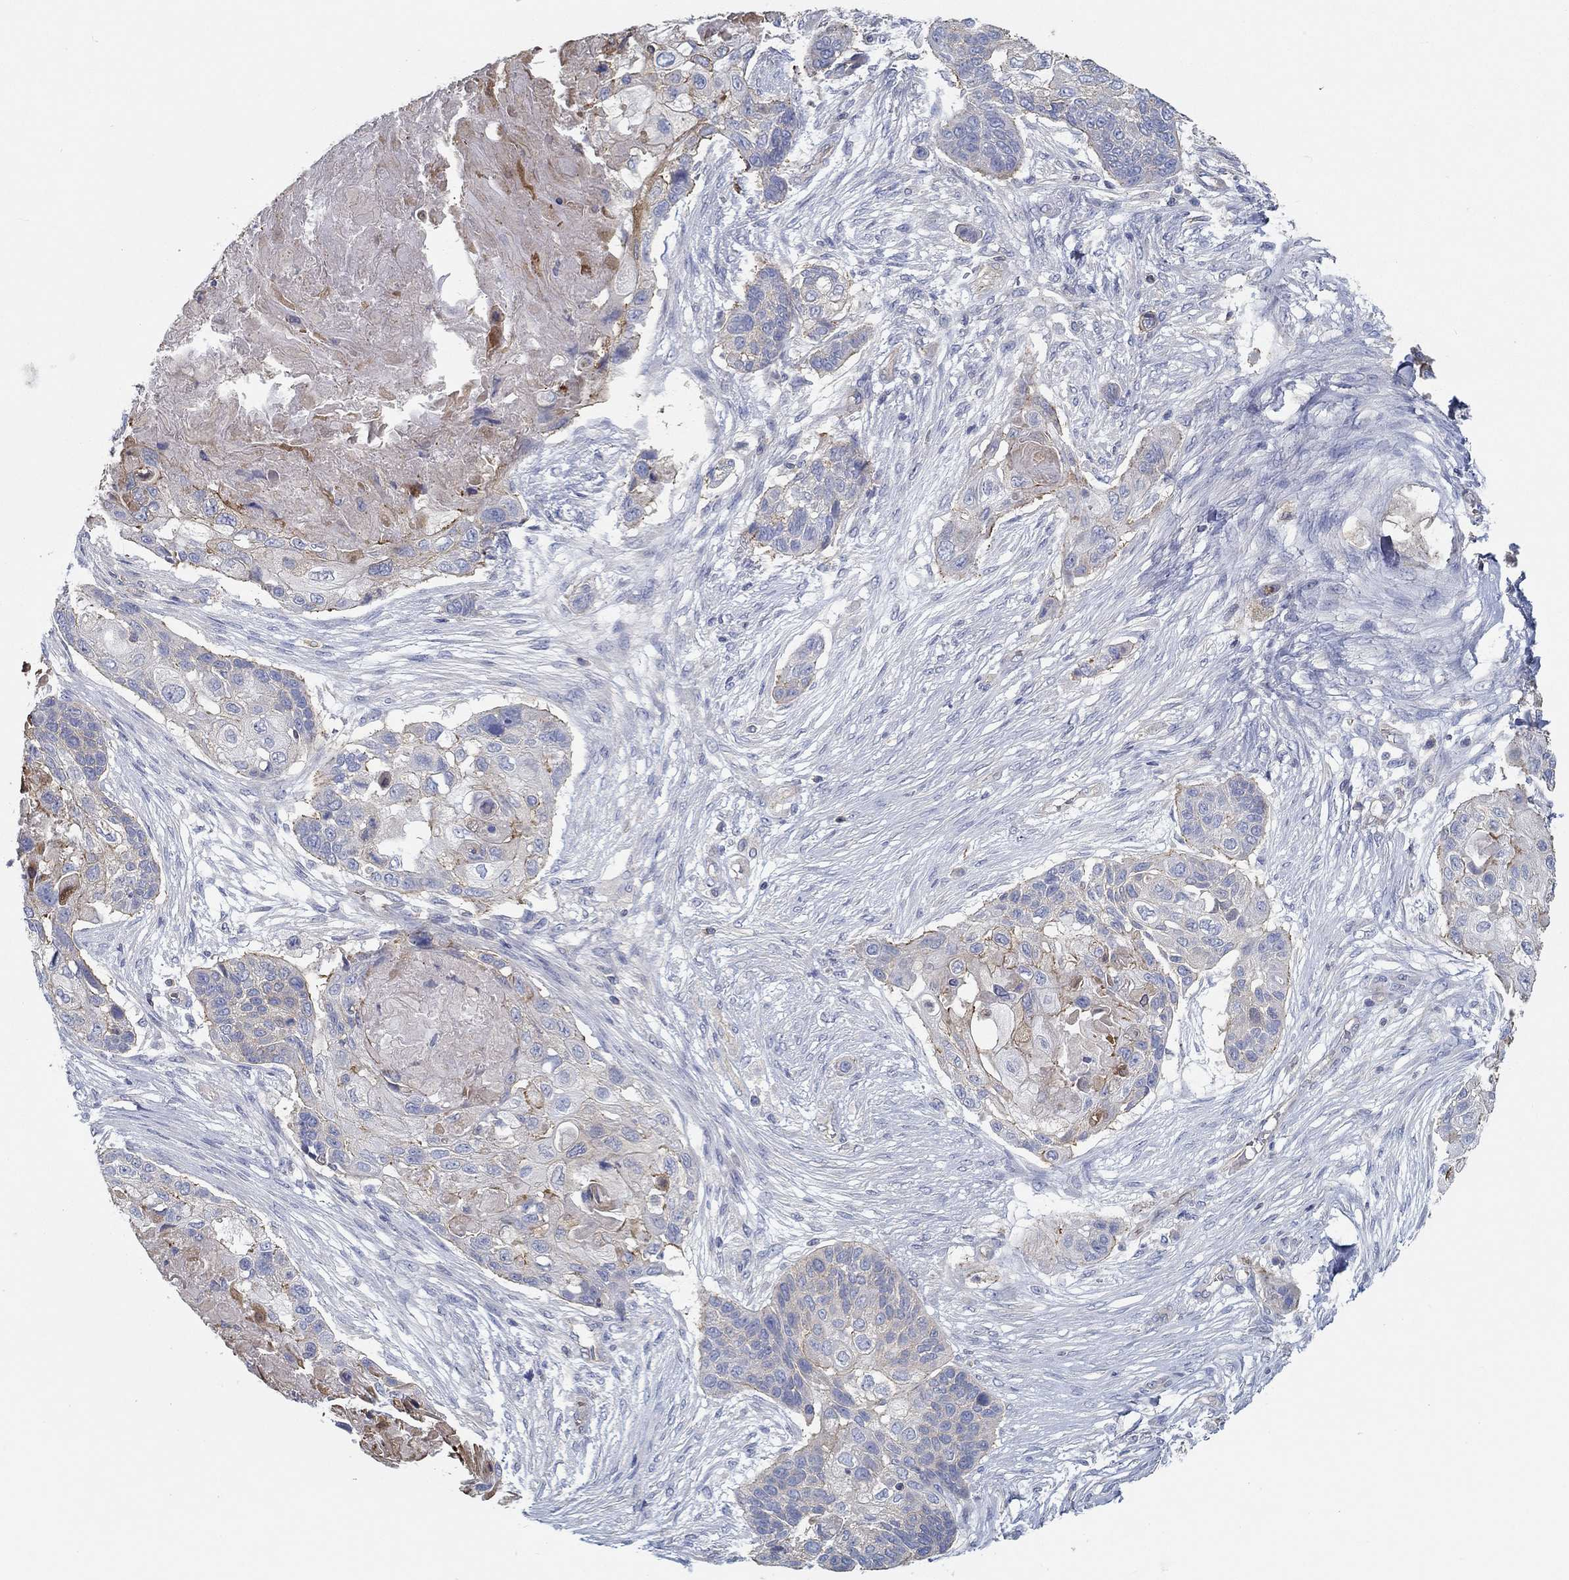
{"staining": {"intensity": "weak", "quantity": "<25%", "location": "cytoplasmic/membranous"}, "tissue": "lung cancer", "cell_type": "Tumor cells", "image_type": "cancer", "snomed": [{"axis": "morphology", "description": "Squamous cell carcinoma, NOS"}, {"axis": "topography", "description": "Lung"}], "caption": "This image is of lung cancer (squamous cell carcinoma) stained with IHC to label a protein in brown with the nuclei are counter-stained blue. There is no positivity in tumor cells. The staining is performed using DAB brown chromogen with nuclei counter-stained in using hematoxylin.", "gene": "BBOF1", "patient": {"sex": "male", "age": 69}}